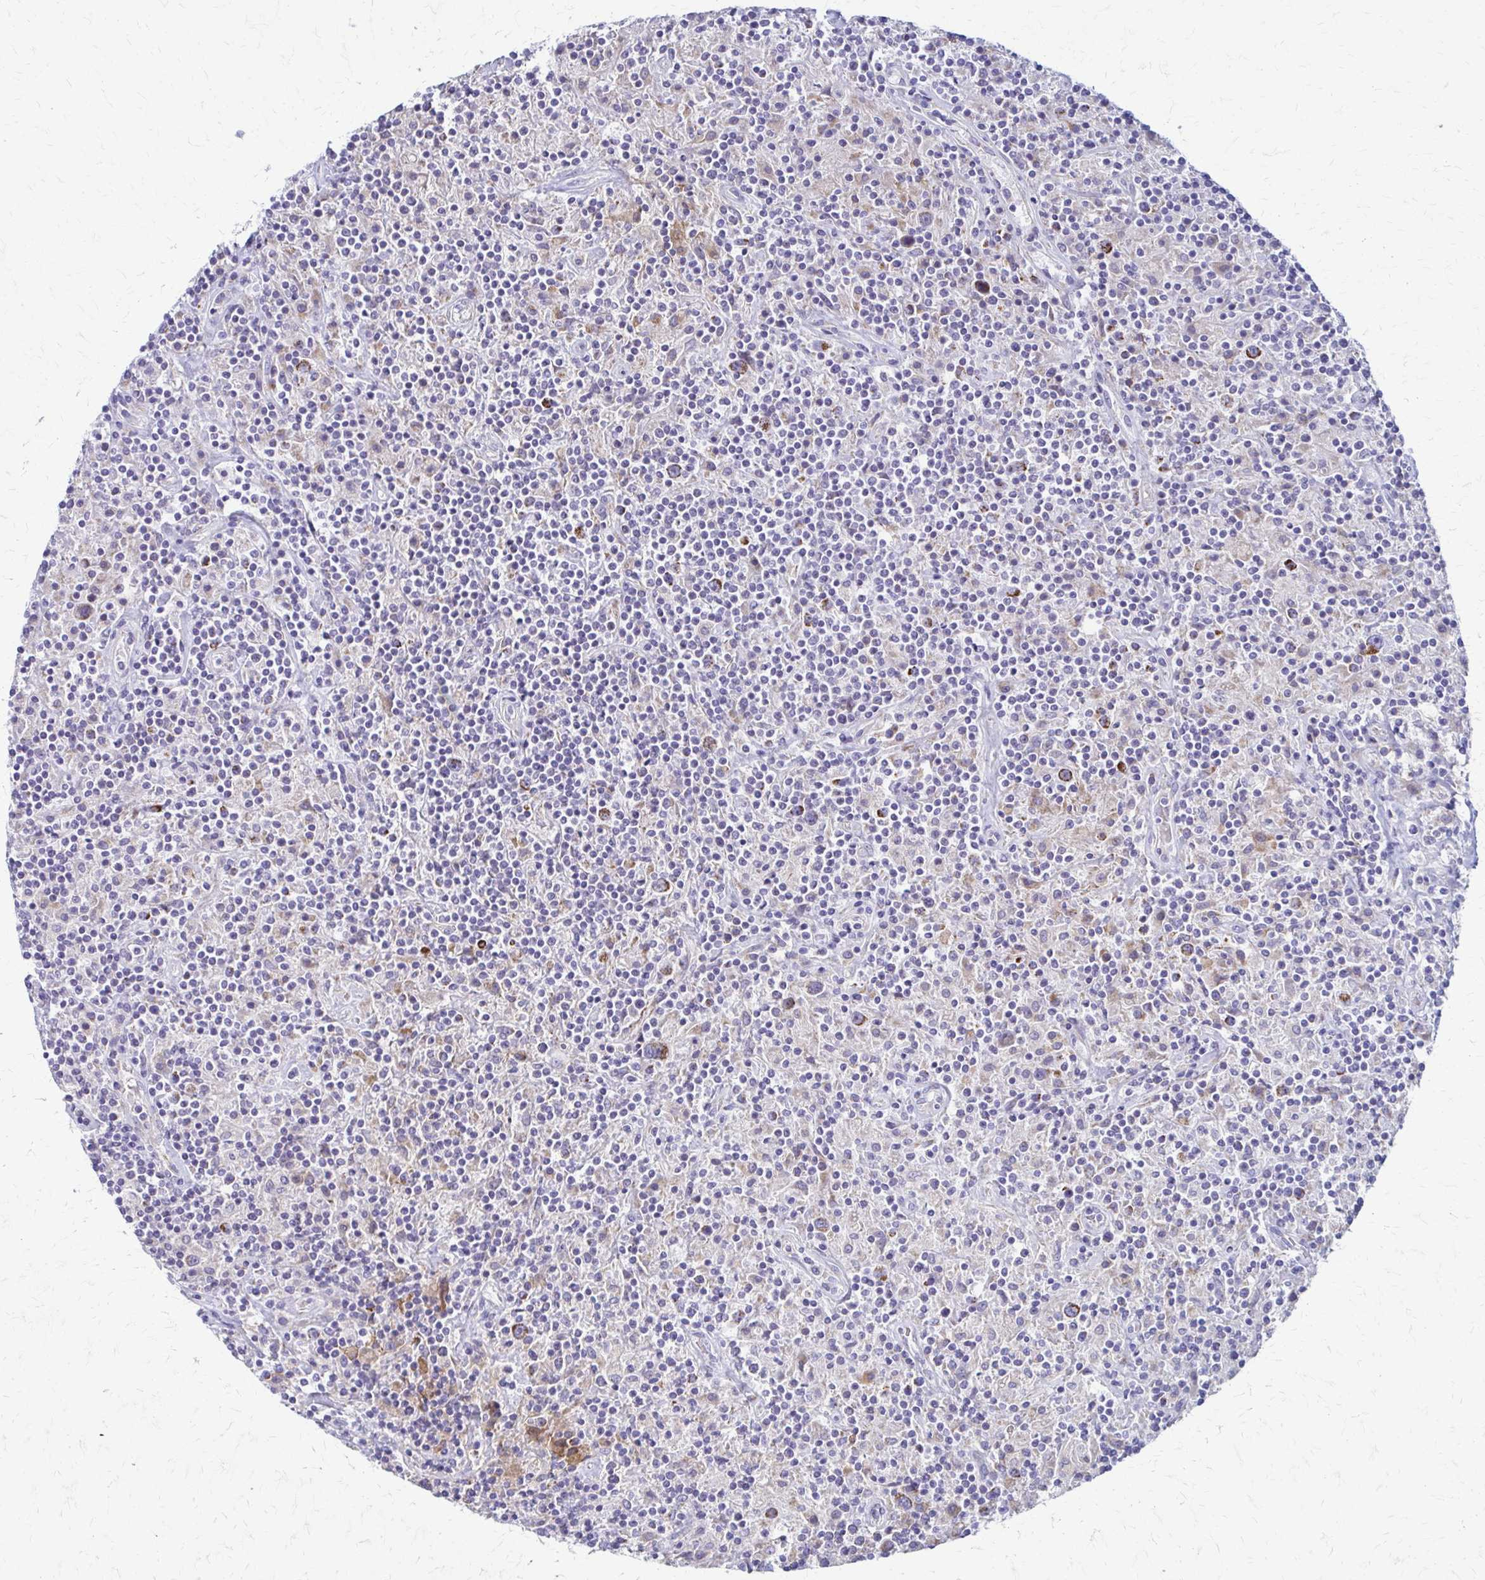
{"staining": {"intensity": "moderate", "quantity": ">75%", "location": "cytoplasmic/membranous"}, "tissue": "lymphoma", "cell_type": "Tumor cells", "image_type": "cancer", "snomed": [{"axis": "morphology", "description": "Hodgkin's disease, NOS"}, {"axis": "topography", "description": "Lymph node"}], "caption": "The image demonstrates a brown stain indicating the presence of a protein in the cytoplasmic/membranous of tumor cells in lymphoma.", "gene": "SAMD13", "patient": {"sex": "male", "age": 70}}